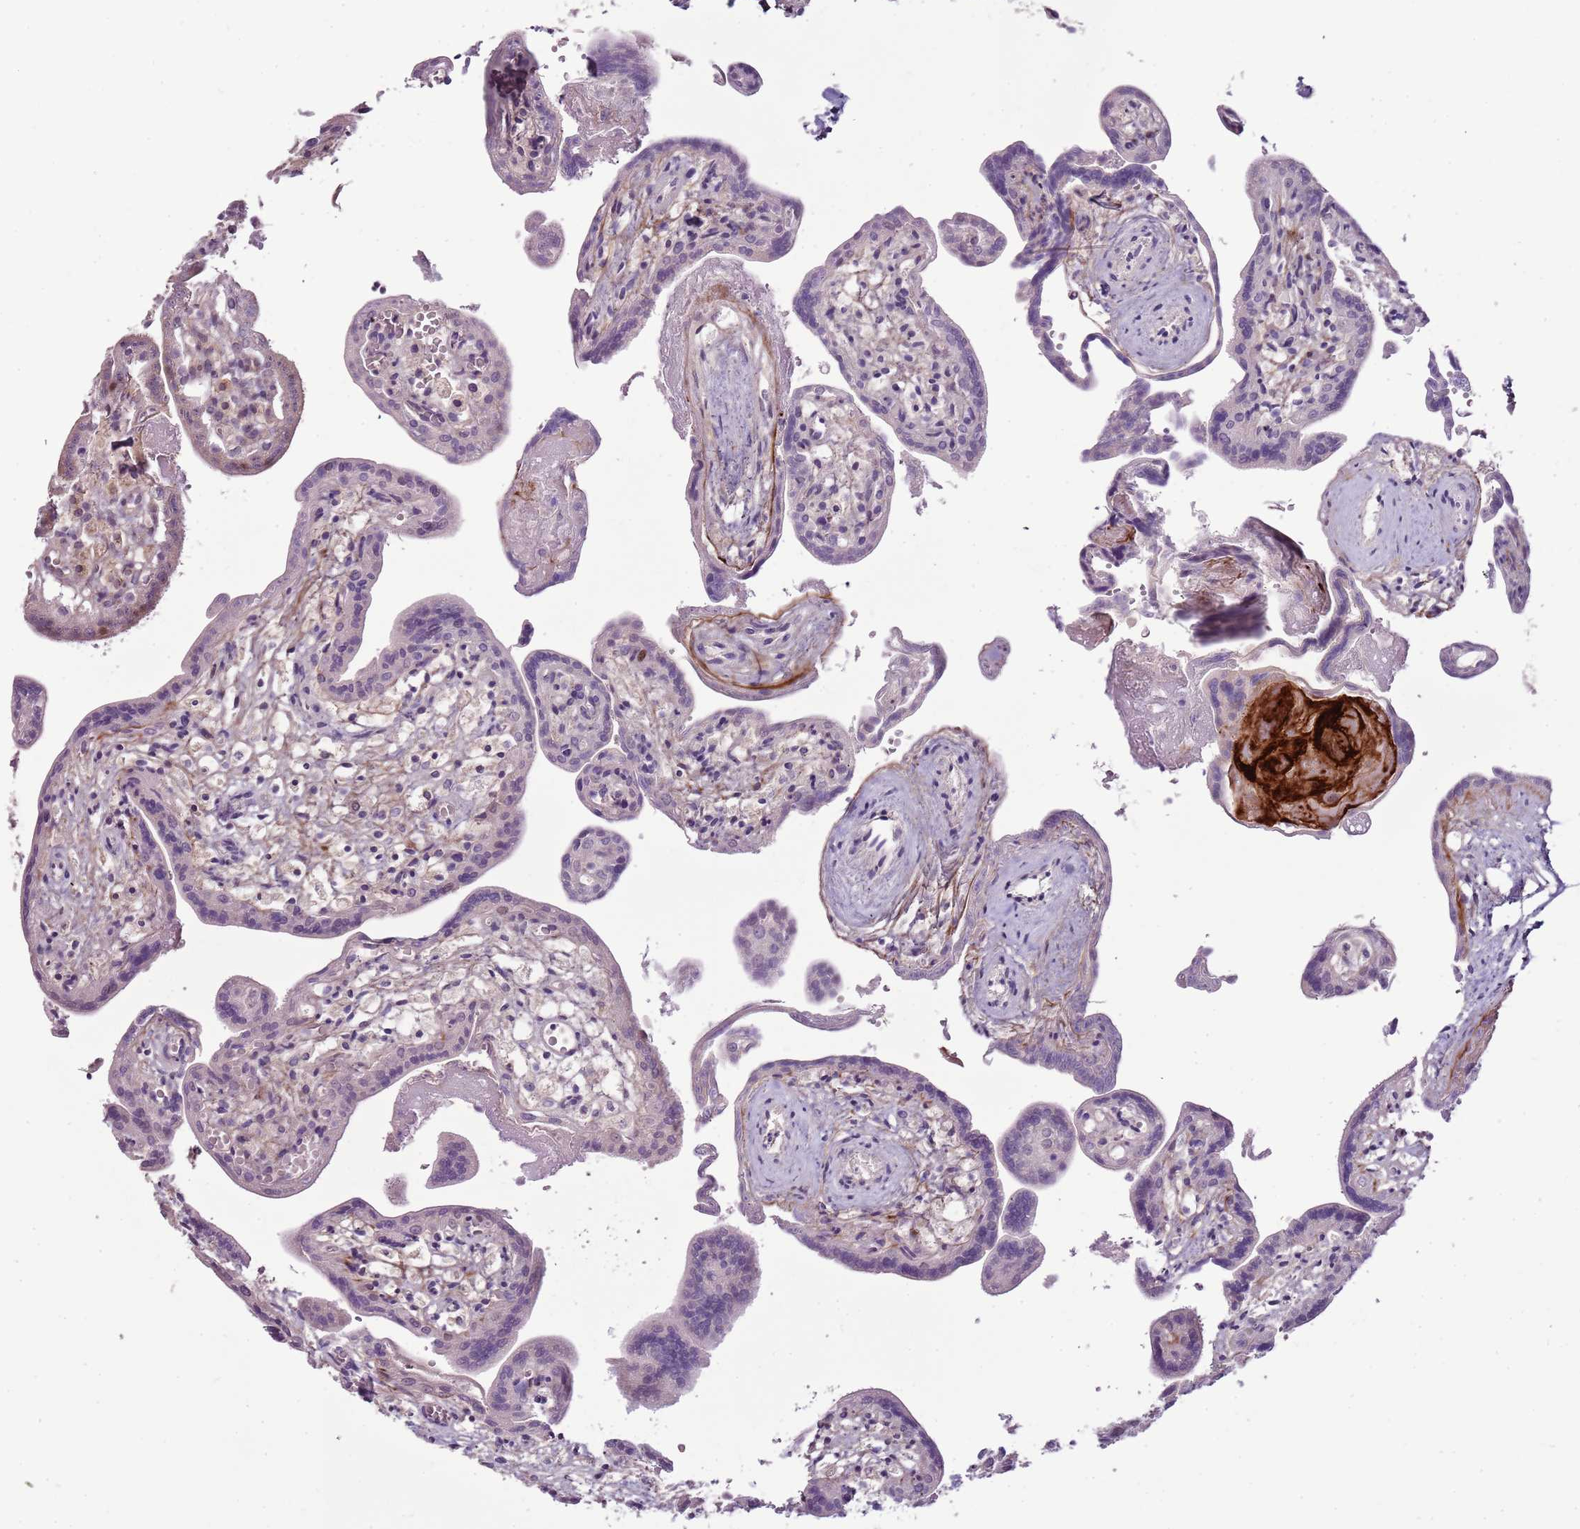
{"staining": {"intensity": "weak", "quantity": "<25%", "location": "cytoplasmic/membranous"}, "tissue": "placenta", "cell_type": "Trophoblastic cells", "image_type": "normal", "snomed": [{"axis": "morphology", "description": "Normal tissue, NOS"}, {"axis": "topography", "description": "Placenta"}], "caption": "The photomicrograph displays no significant positivity in trophoblastic cells of placenta. The staining was performed using DAB to visualize the protein expression in brown, while the nuclei were stained in blue with hematoxylin (Magnification: 20x).", "gene": "NKX2", "patient": {"sex": "female", "age": 37}}